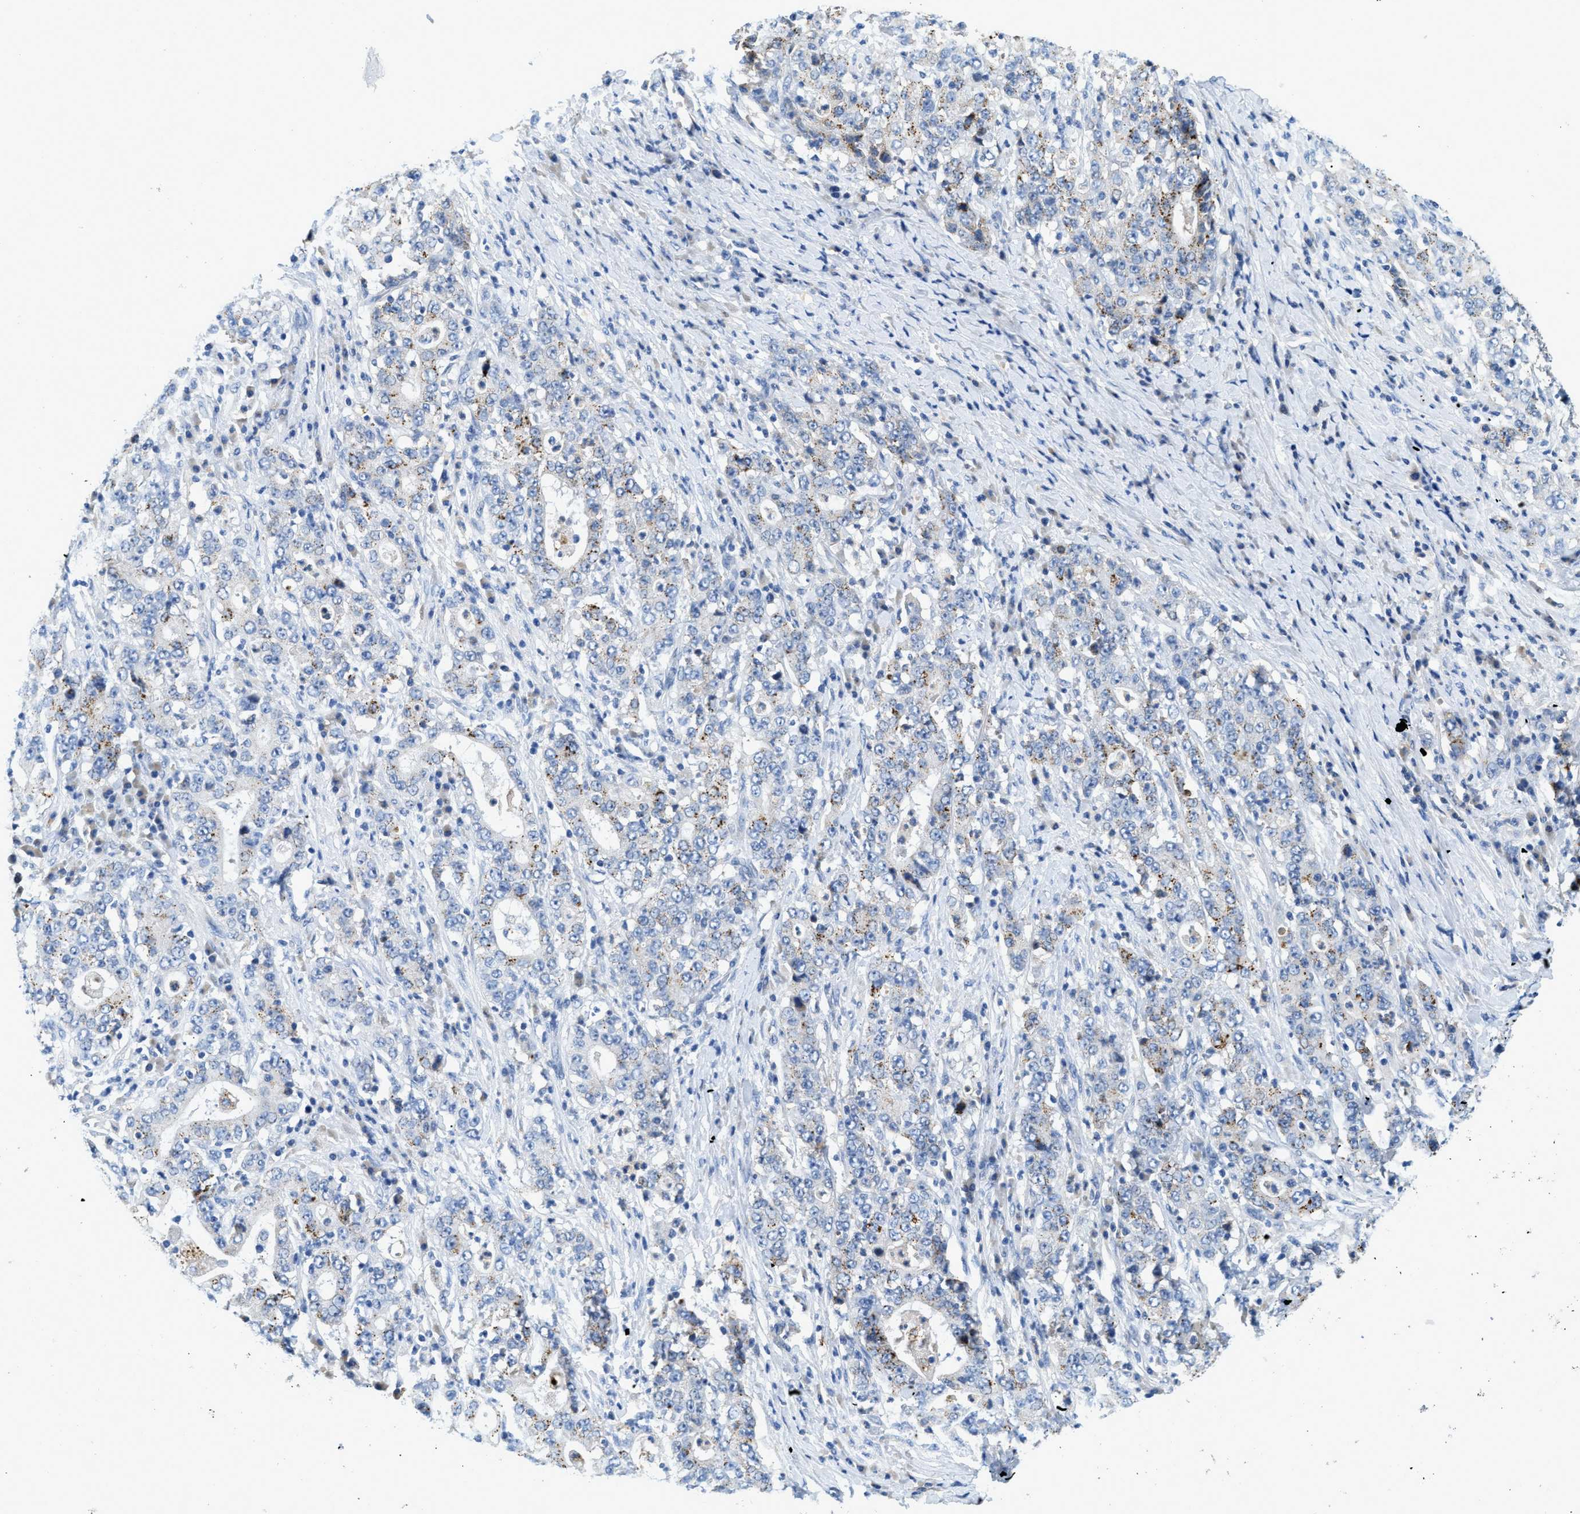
{"staining": {"intensity": "moderate", "quantity": "25%-75%", "location": "cytoplasmic/membranous"}, "tissue": "stomach cancer", "cell_type": "Tumor cells", "image_type": "cancer", "snomed": [{"axis": "morphology", "description": "Normal tissue, NOS"}, {"axis": "morphology", "description": "Adenocarcinoma, NOS"}, {"axis": "topography", "description": "Stomach, upper"}, {"axis": "topography", "description": "Stomach"}], "caption": "The image reveals a brown stain indicating the presence of a protein in the cytoplasmic/membranous of tumor cells in stomach cancer (adenocarcinoma).", "gene": "TSPAN3", "patient": {"sex": "male", "age": 59}}